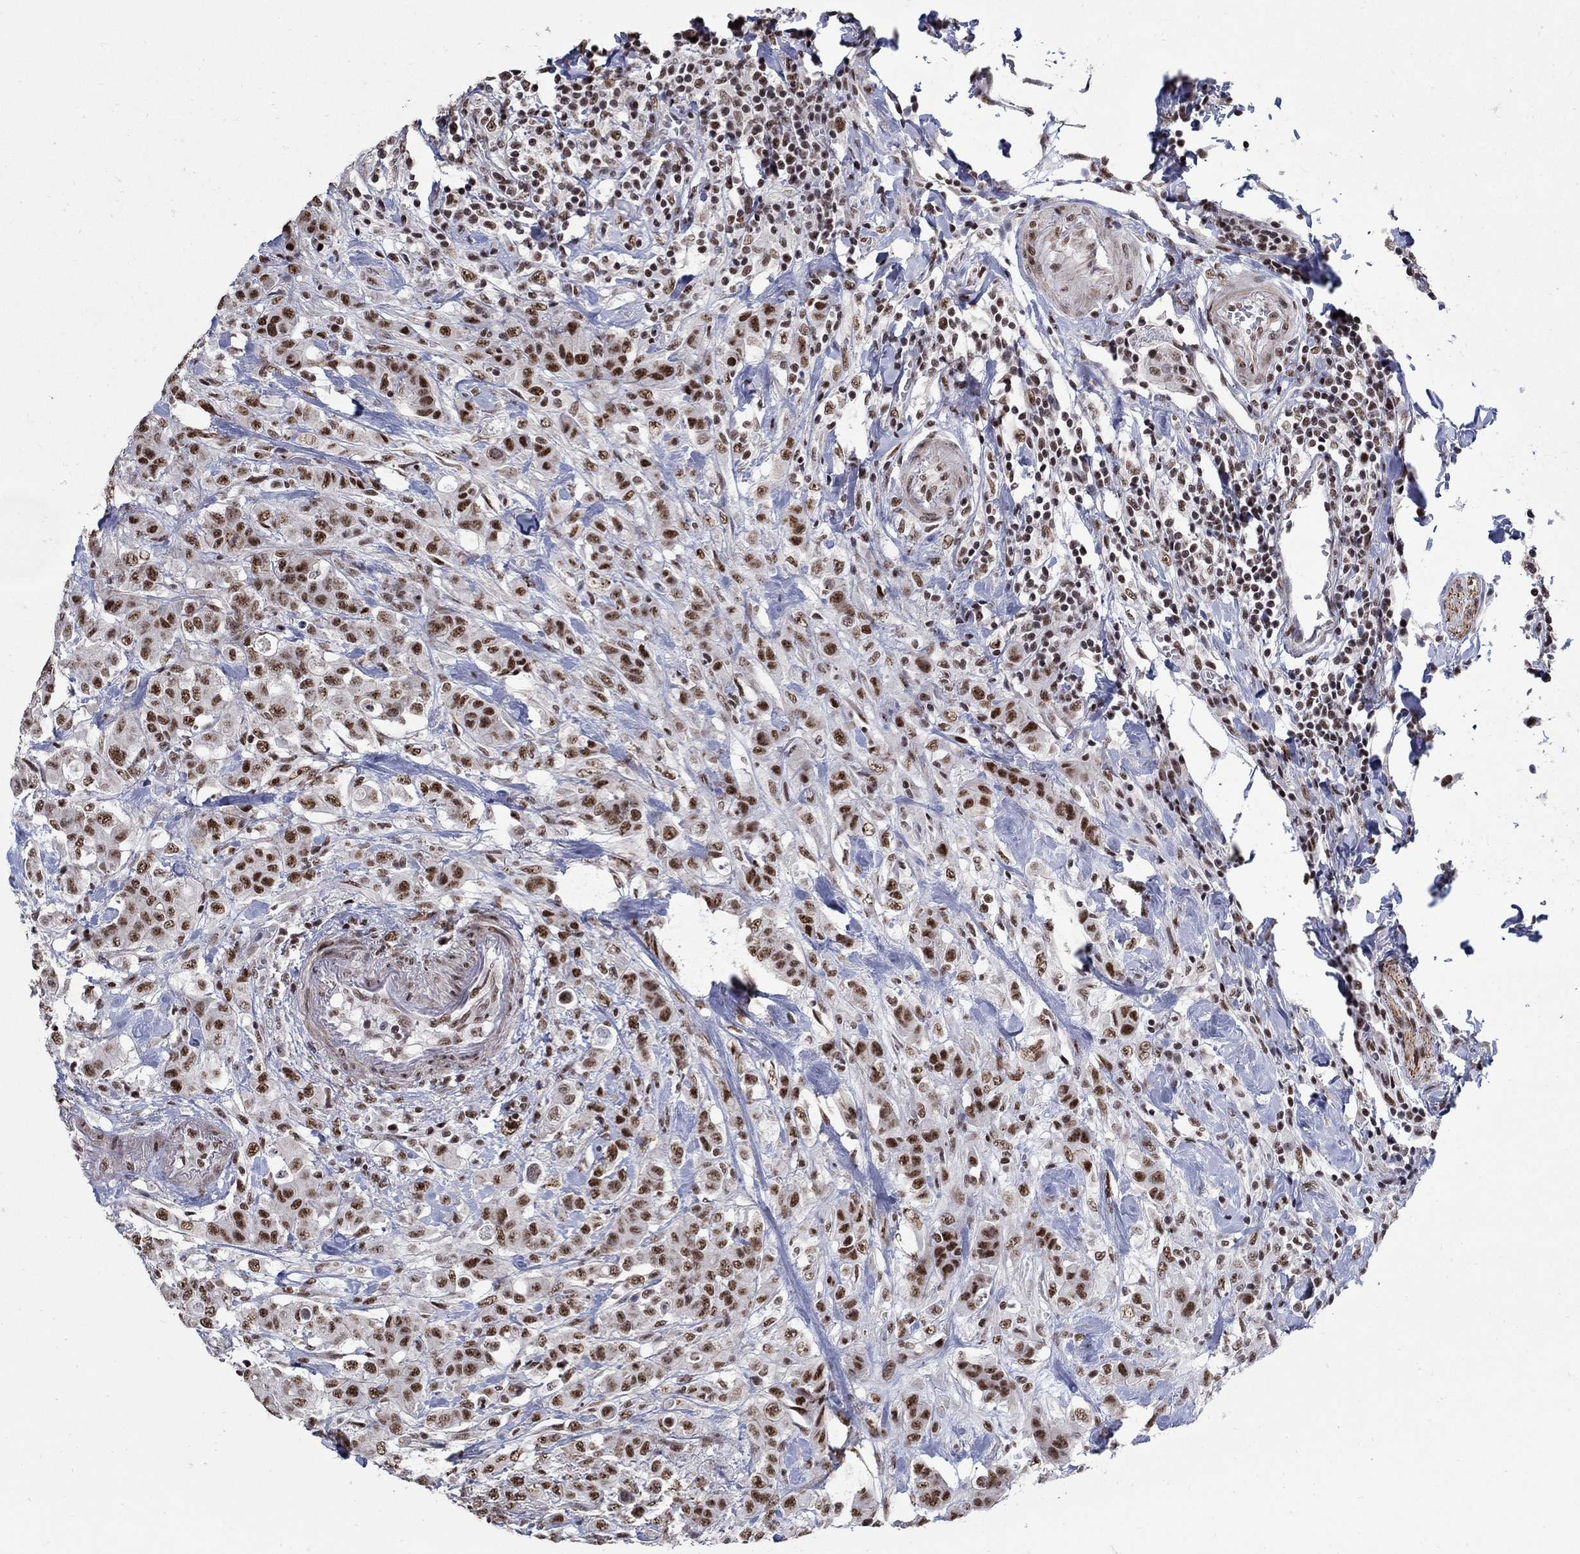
{"staining": {"intensity": "strong", "quantity": "25%-75%", "location": "nuclear"}, "tissue": "colorectal cancer", "cell_type": "Tumor cells", "image_type": "cancer", "snomed": [{"axis": "morphology", "description": "Adenocarcinoma, NOS"}, {"axis": "topography", "description": "Colon"}], "caption": "A high-resolution photomicrograph shows immunohistochemistry (IHC) staining of adenocarcinoma (colorectal), which shows strong nuclear staining in approximately 25%-75% of tumor cells.", "gene": "PNISR", "patient": {"sex": "female", "age": 69}}